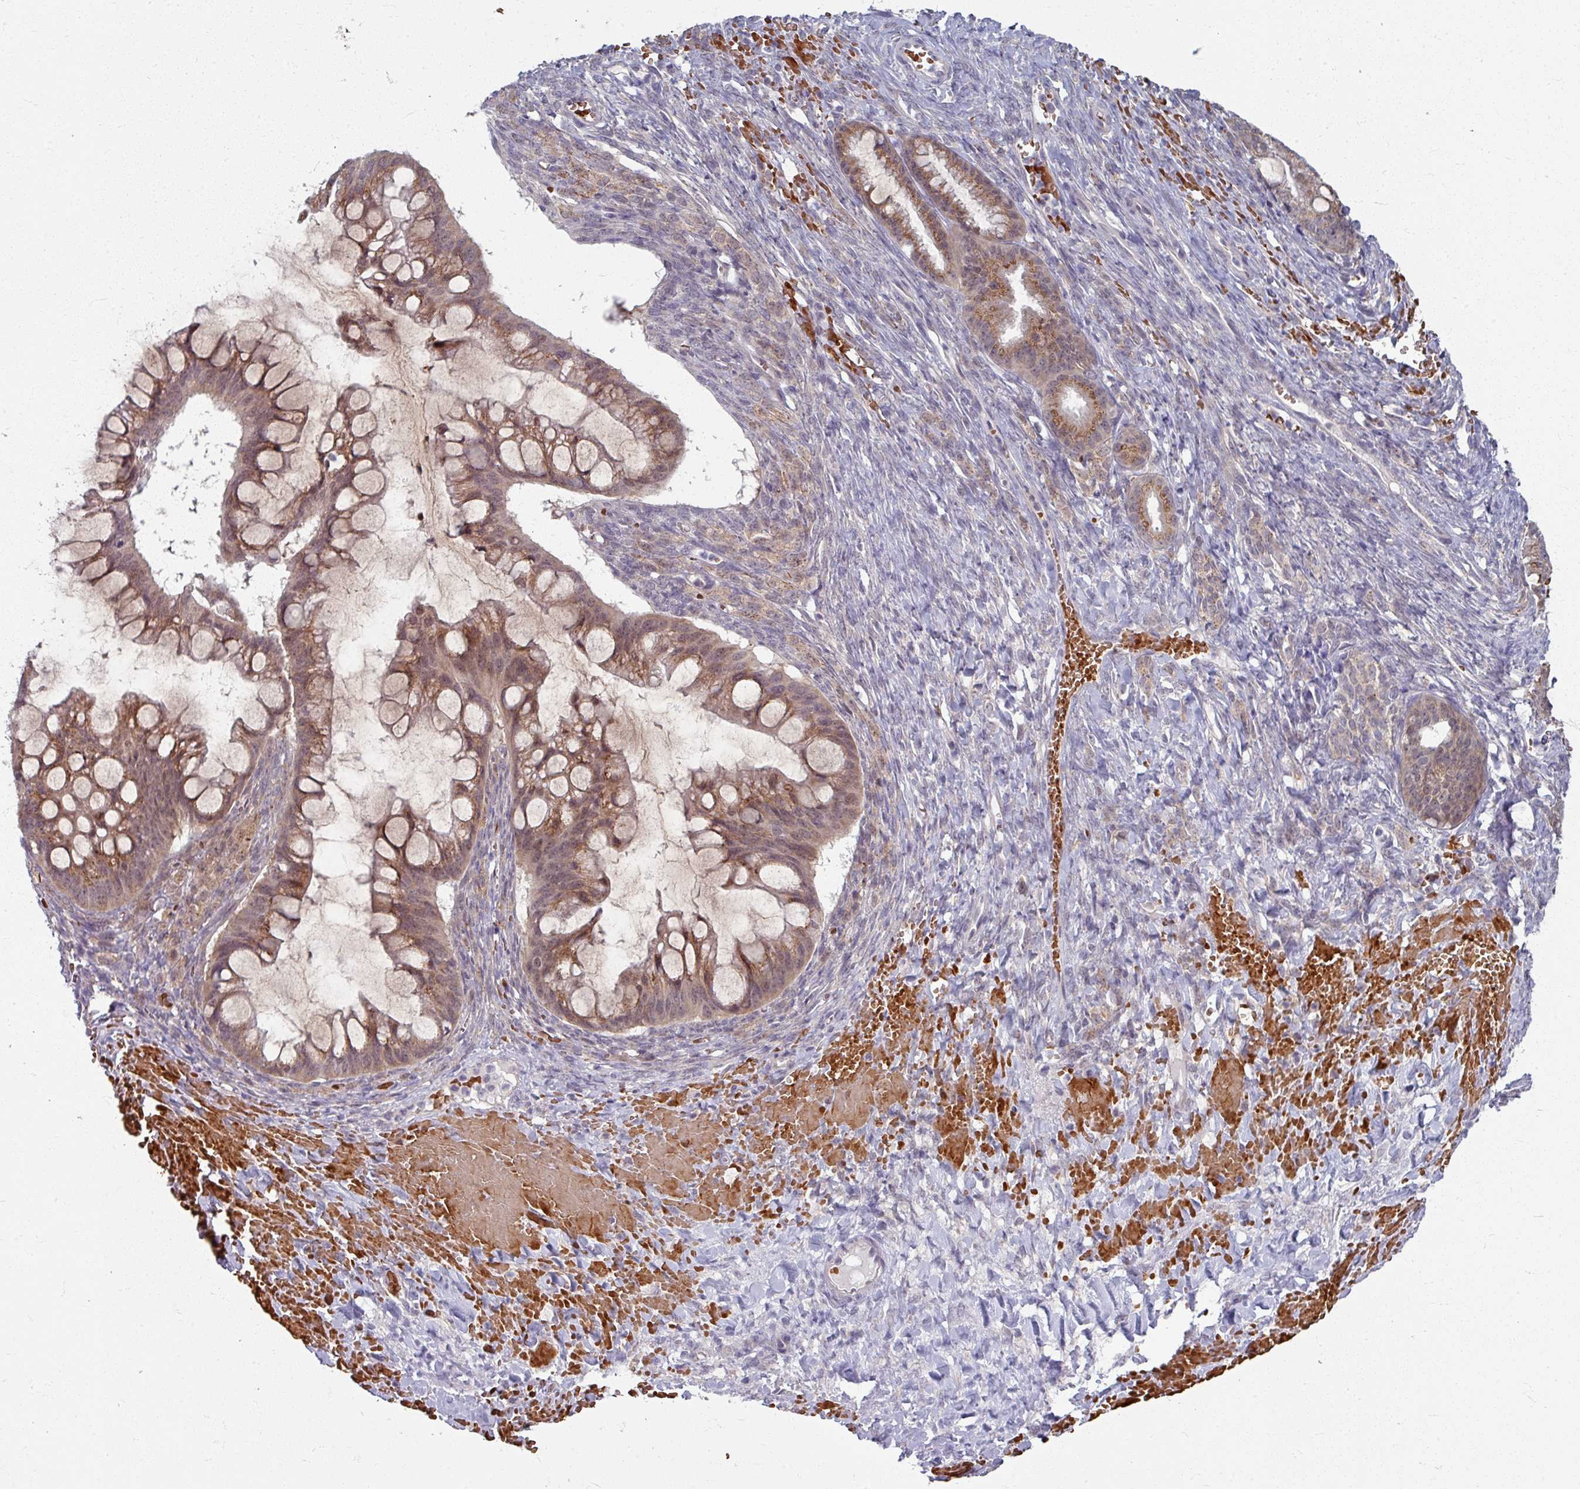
{"staining": {"intensity": "moderate", "quantity": ">75%", "location": "cytoplasmic/membranous,nuclear"}, "tissue": "ovarian cancer", "cell_type": "Tumor cells", "image_type": "cancer", "snomed": [{"axis": "morphology", "description": "Cystadenocarcinoma, mucinous, NOS"}, {"axis": "topography", "description": "Ovary"}], "caption": "Mucinous cystadenocarcinoma (ovarian) tissue displays moderate cytoplasmic/membranous and nuclear positivity in approximately >75% of tumor cells", "gene": "KMT5C", "patient": {"sex": "female", "age": 73}}